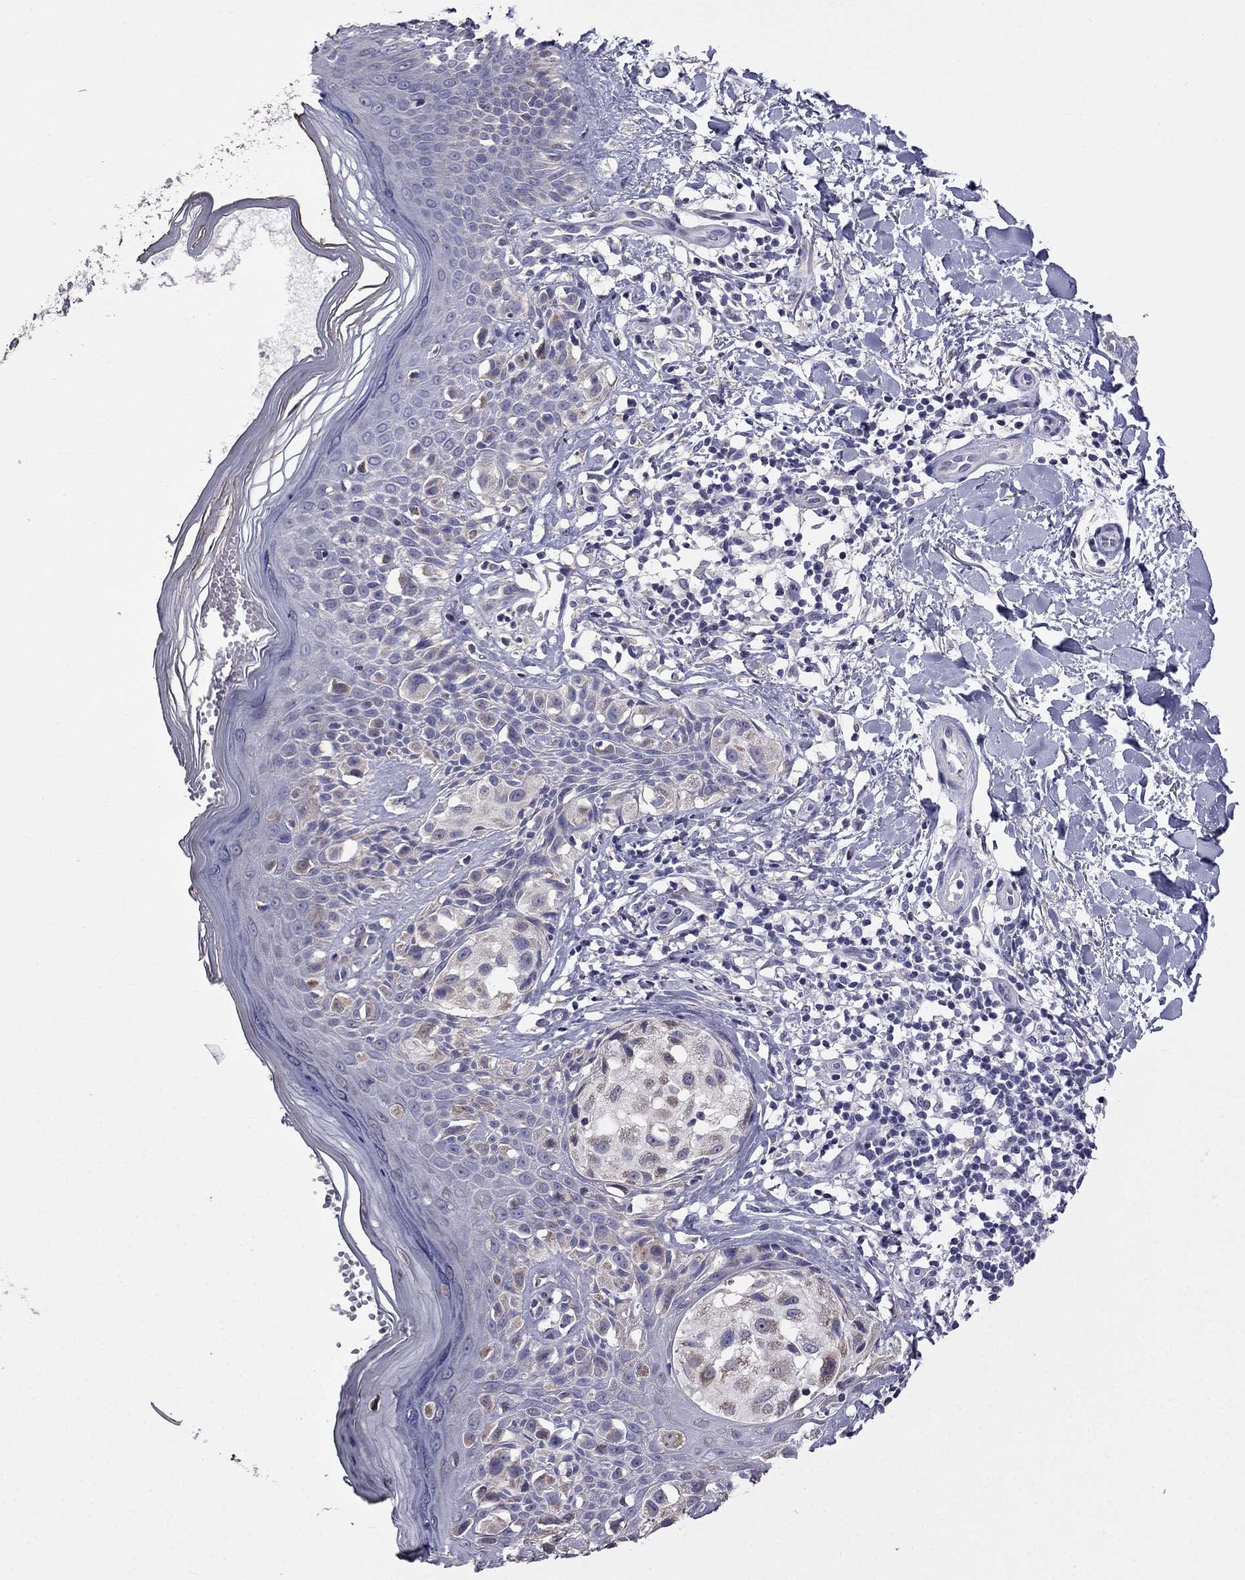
{"staining": {"intensity": "negative", "quantity": "none", "location": "none"}, "tissue": "melanoma", "cell_type": "Tumor cells", "image_type": "cancer", "snomed": [{"axis": "morphology", "description": "Malignant melanoma, NOS"}, {"axis": "topography", "description": "Skin"}], "caption": "Human malignant melanoma stained for a protein using immunohistochemistry (IHC) demonstrates no staining in tumor cells.", "gene": "AK5", "patient": {"sex": "female", "age": 73}}